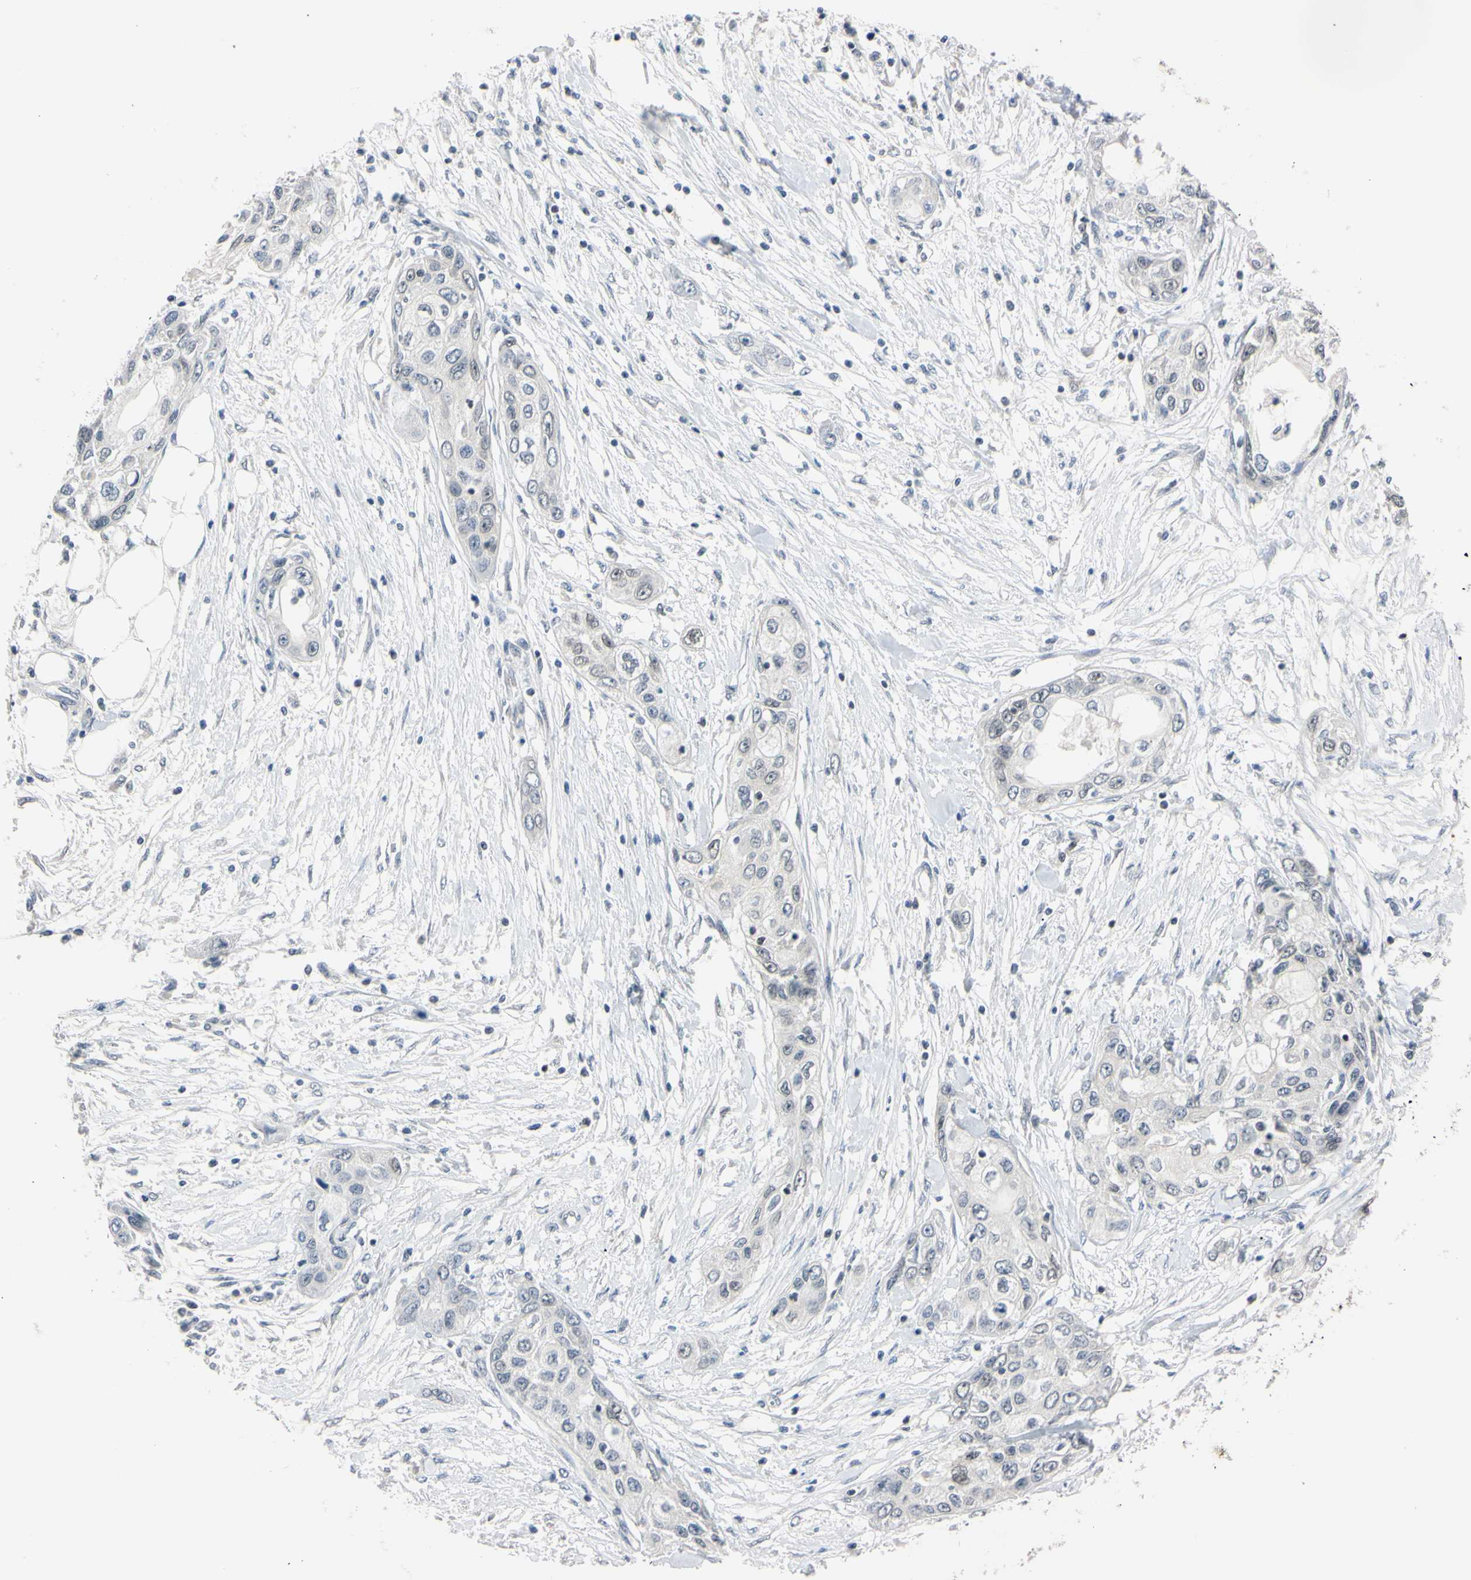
{"staining": {"intensity": "negative", "quantity": "none", "location": "none"}, "tissue": "pancreatic cancer", "cell_type": "Tumor cells", "image_type": "cancer", "snomed": [{"axis": "morphology", "description": "Adenocarcinoma, NOS"}, {"axis": "topography", "description": "Pancreas"}], "caption": "An immunohistochemistry photomicrograph of pancreatic cancer (adenocarcinoma) is shown. There is no staining in tumor cells of pancreatic cancer (adenocarcinoma). (Stains: DAB immunohistochemistry with hematoxylin counter stain, Microscopy: brightfield microscopy at high magnification).", "gene": "UBE2I", "patient": {"sex": "female", "age": 70}}